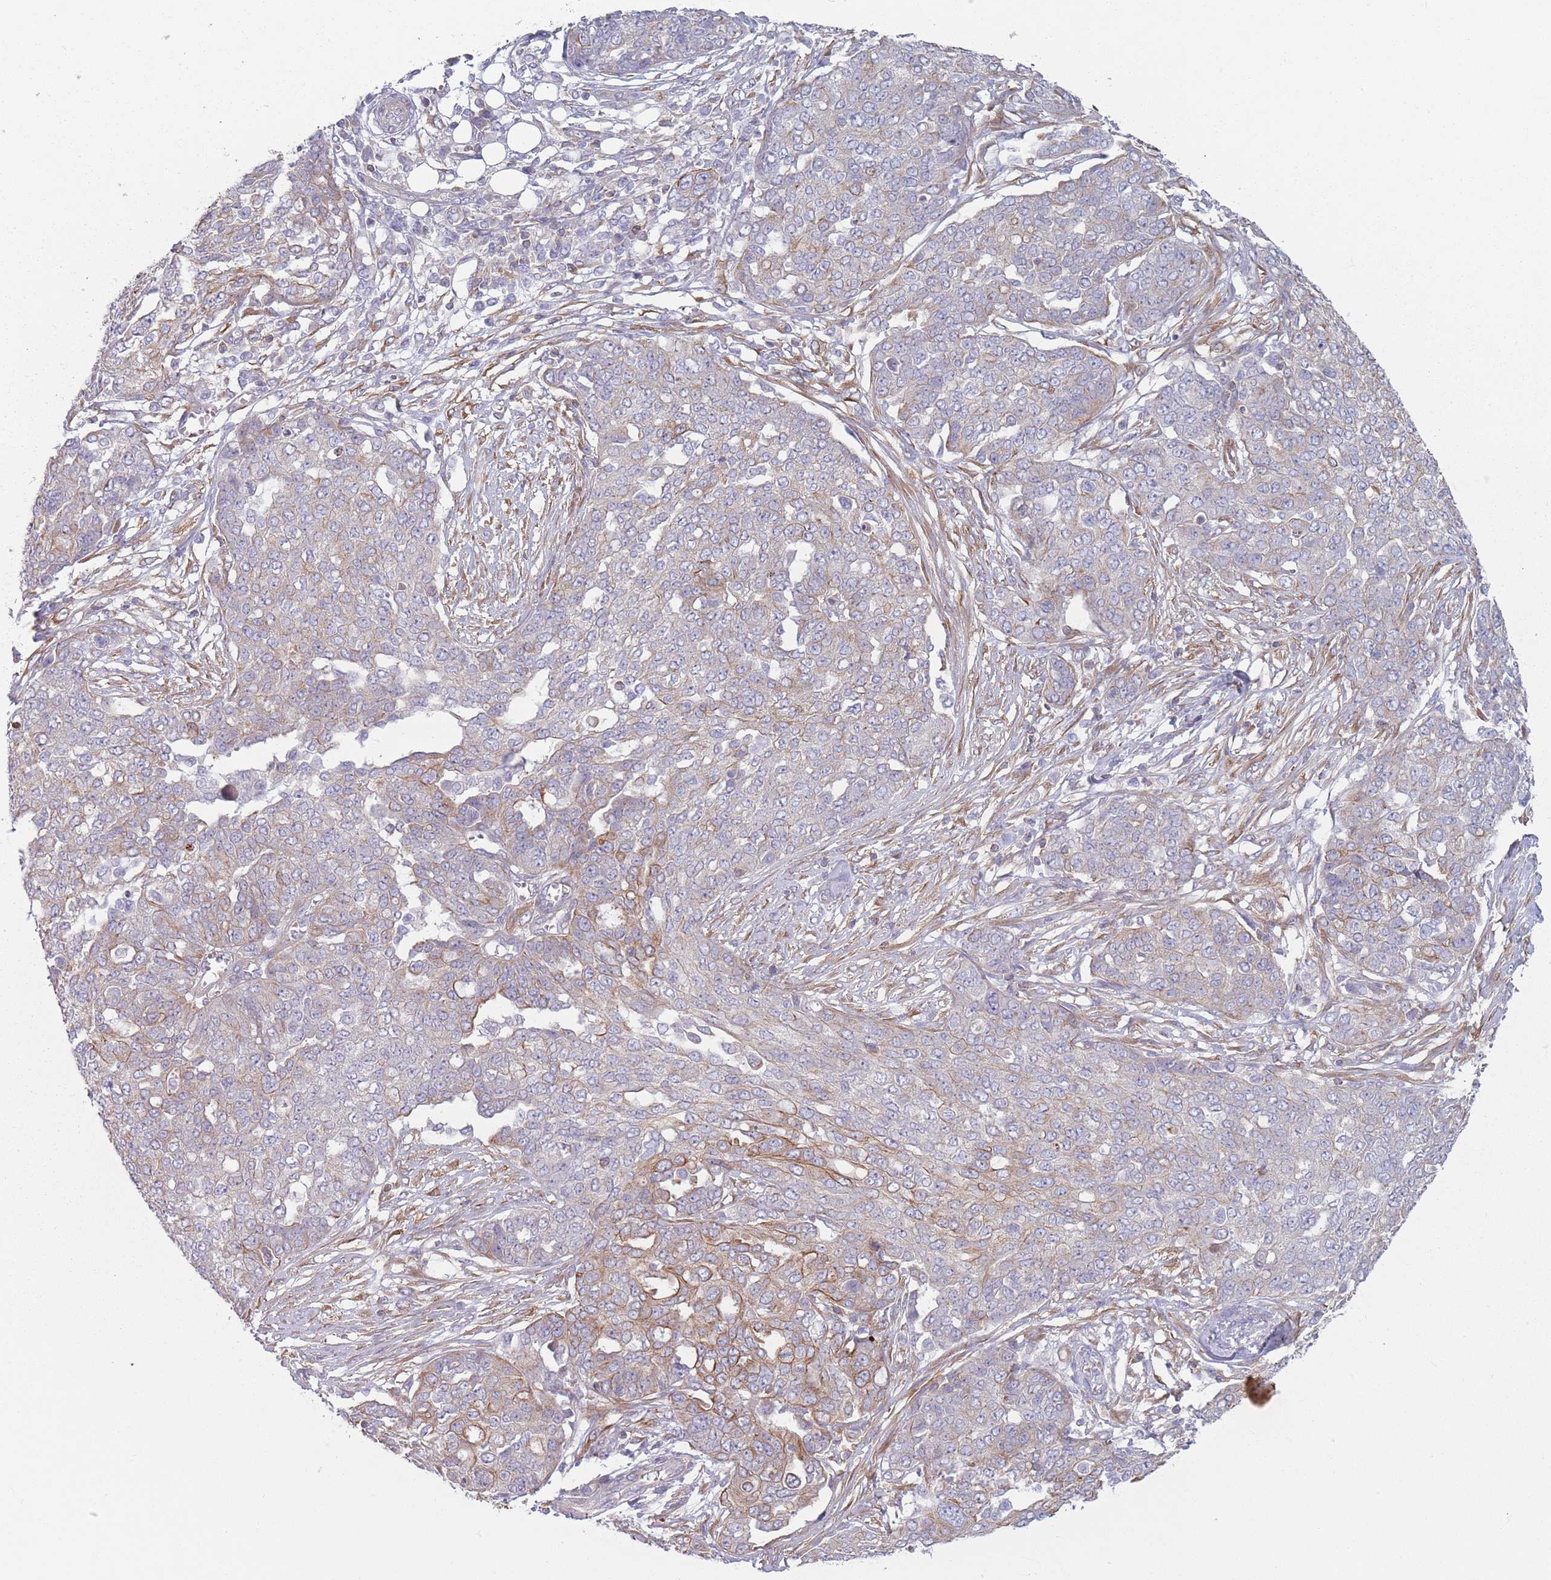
{"staining": {"intensity": "moderate", "quantity": "<25%", "location": "cytoplasmic/membranous"}, "tissue": "ovarian cancer", "cell_type": "Tumor cells", "image_type": "cancer", "snomed": [{"axis": "morphology", "description": "Cystadenocarcinoma, serous, NOS"}, {"axis": "topography", "description": "Soft tissue"}, {"axis": "topography", "description": "Ovary"}], "caption": "There is low levels of moderate cytoplasmic/membranous staining in tumor cells of serous cystadenocarcinoma (ovarian), as demonstrated by immunohistochemical staining (brown color).", "gene": "HSBP1L1", "patient": {"sex": "female", "age": 57}}